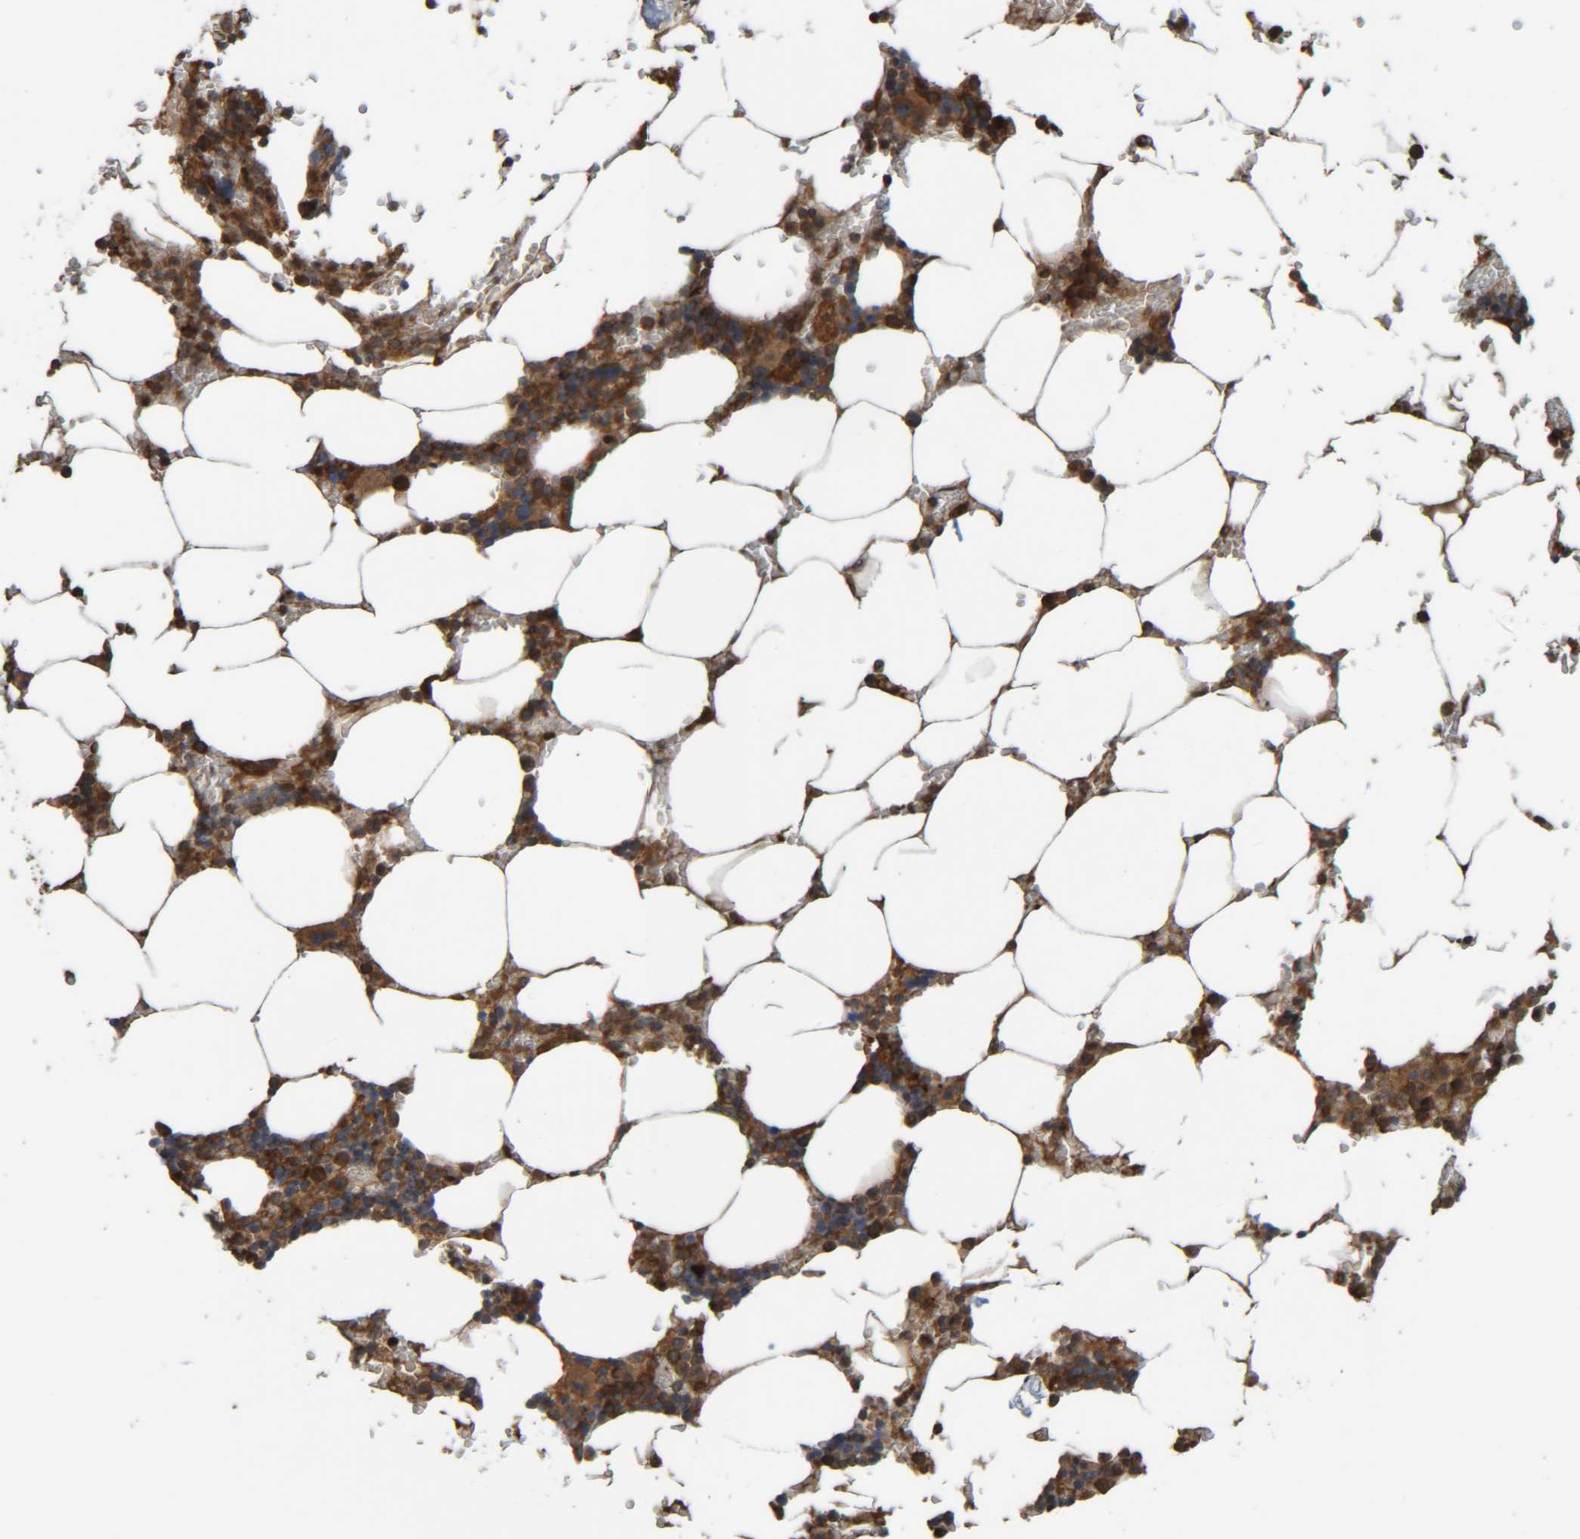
{"staining": {"intensity": "strong", "quantity": "25%-75%", "location": "cytoplasmic/membranous"}, "tissue": "bone marrow", "cell_type": "Hematopoietic cells", "image_type": "normal", "snomed": [{"axis": "morphology", "description": "Normal tissue, NOS"}, {"axis": "topography", "description": "Bone marrow"}], "caption": "IHC of normal bone marrow reveals high levels of strong cytoplasmic/membranous staining in about 25%-75% of hematopoietic cells. (DAB IHC, brown staining for protein, blue staining for nuclei).", "gene": "CCDC57", "patient": {"sex": "male", "age": 70}}